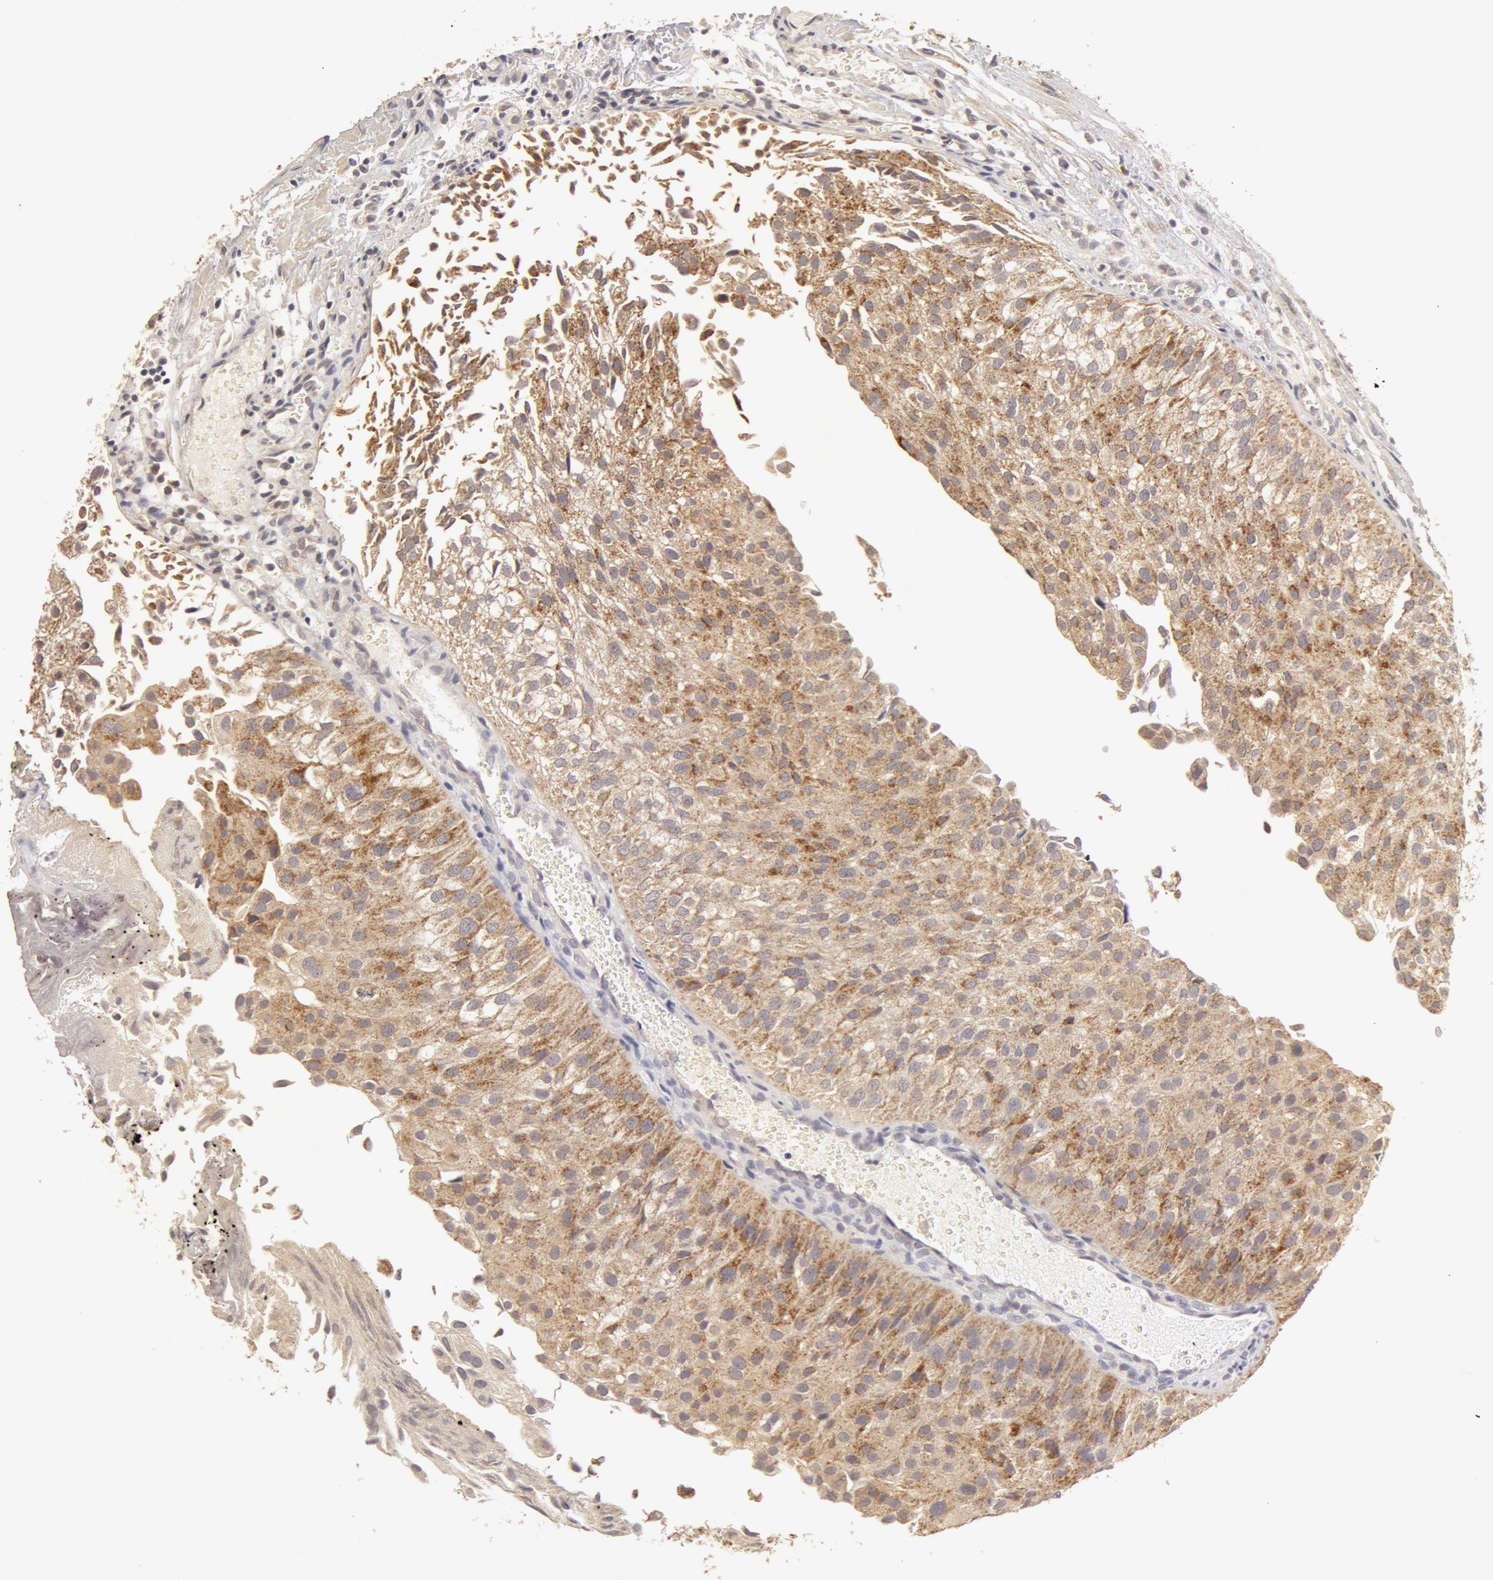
{"staining": {"intensity": "weak", "quantity": ">75%", "location": "cytoplasmic/membranous"}, "tissue": "urothelial cancer", "cell_type": "Tumor cells", "image_type": "cancer", "snomed": [{"axis": "morphology", "description": "Urothelial carcinoma, Low grade"}, {"axis": "topography", "description": "Urinary bladder"}], "caption": "Weak cytoplasmic/membranous expression is present in approximately >75% of tumor cells in urothelial cancer.", "gene": "ADPRH", "patient": {"sex": "female", "age": 89}}